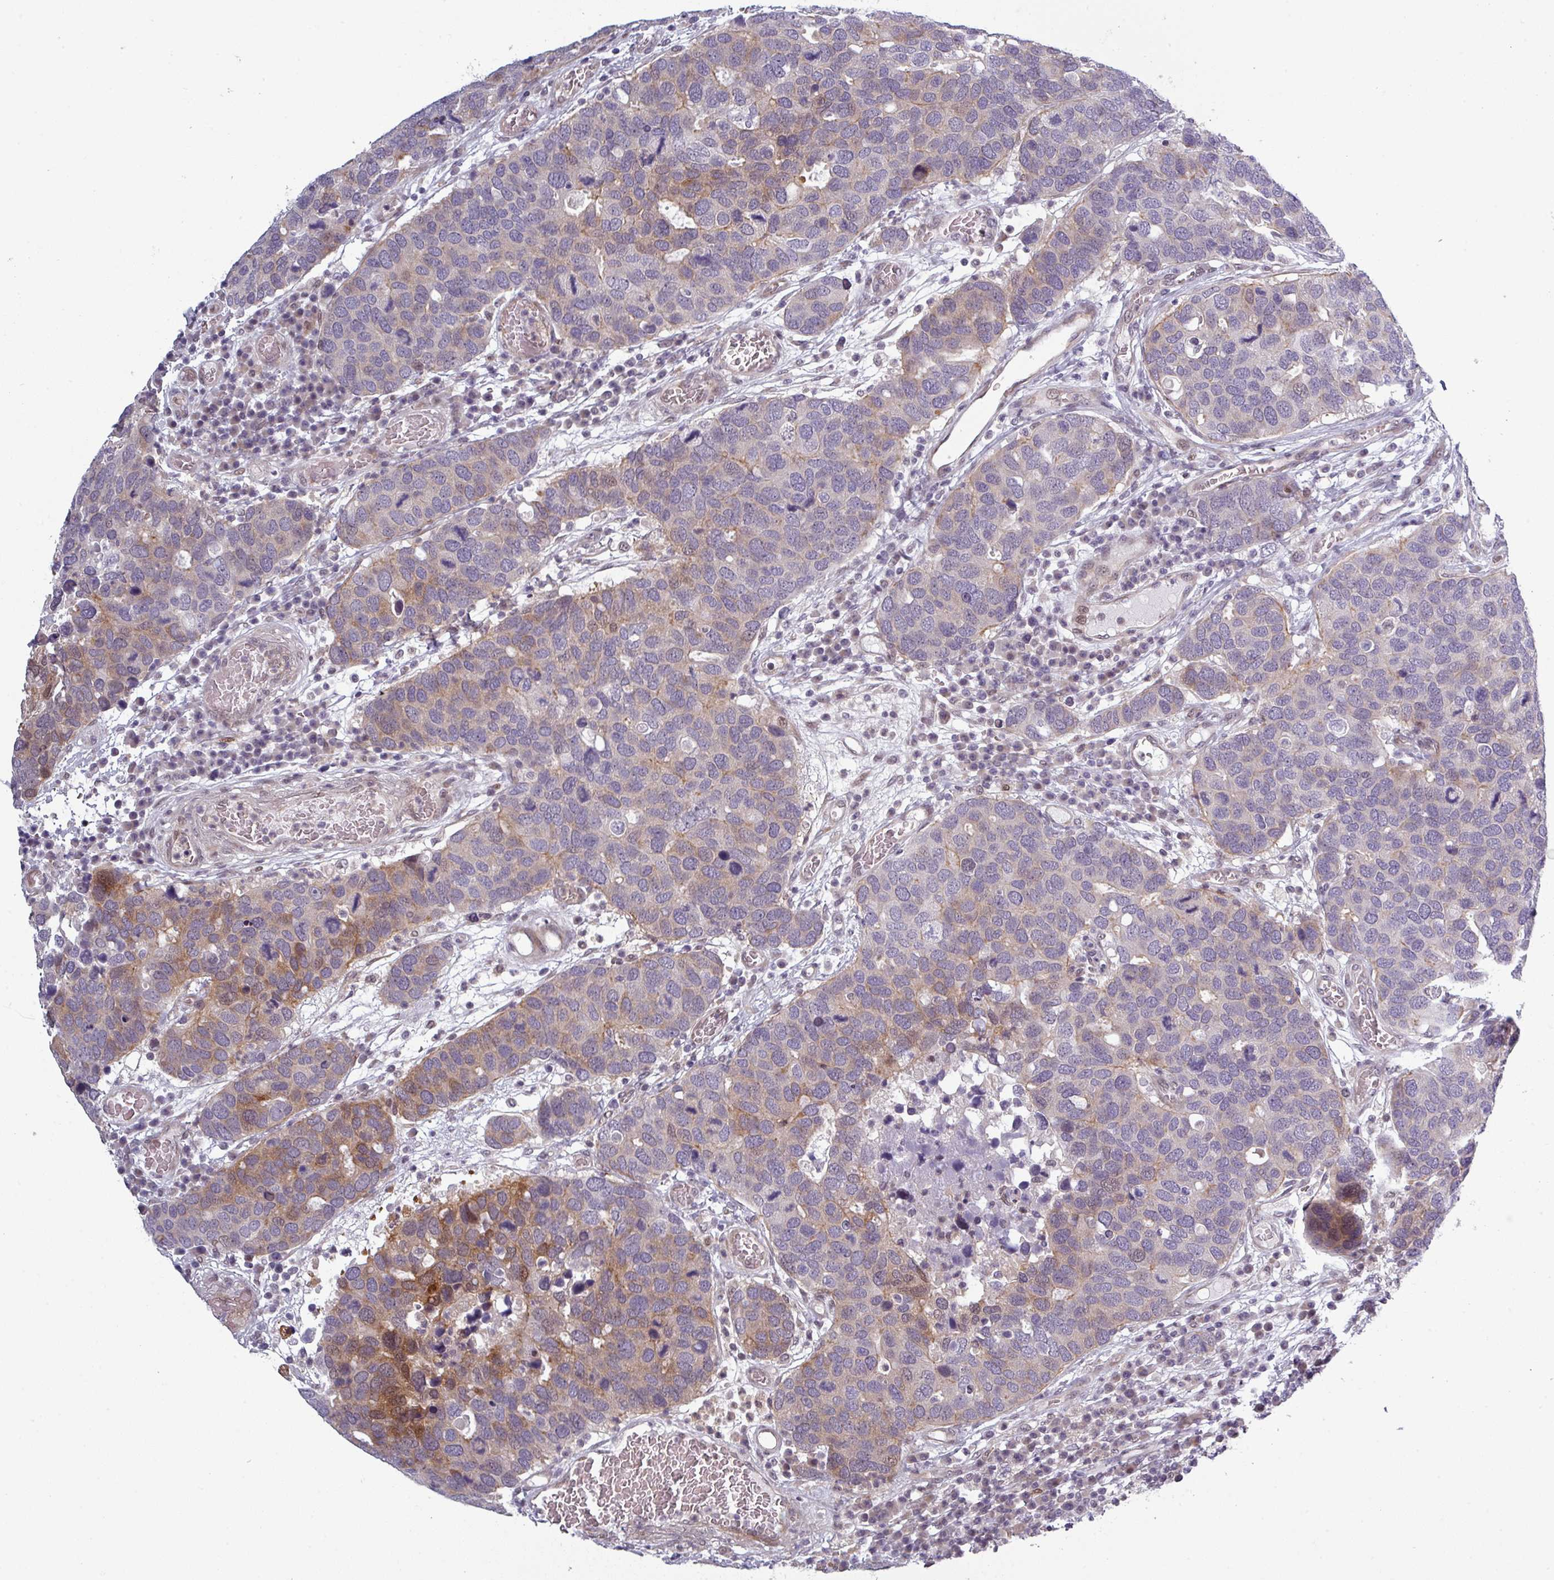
{"staining": {"intensity": "moderate", "quantity": "<25%", "location": "cytoplasmic/membranous"}, "tissue": "breast cancer", "cell_type": "Tumor cells", "image_type": "cancer", "snomed": [{"axis": "morphology", "description": "Duct carcinoma"}, {"axis": "topography", "description": "Breast"}], "caption": "Approximately <25% of tumor cells in human breast invasive ductal carcinoma reveal moderate cytoplasmic/membranous protein positivity as visualized by brown immunohistochemical staining.", "gene": "PRAMEF12", "patient": {"sex": "female", "age": 83}}